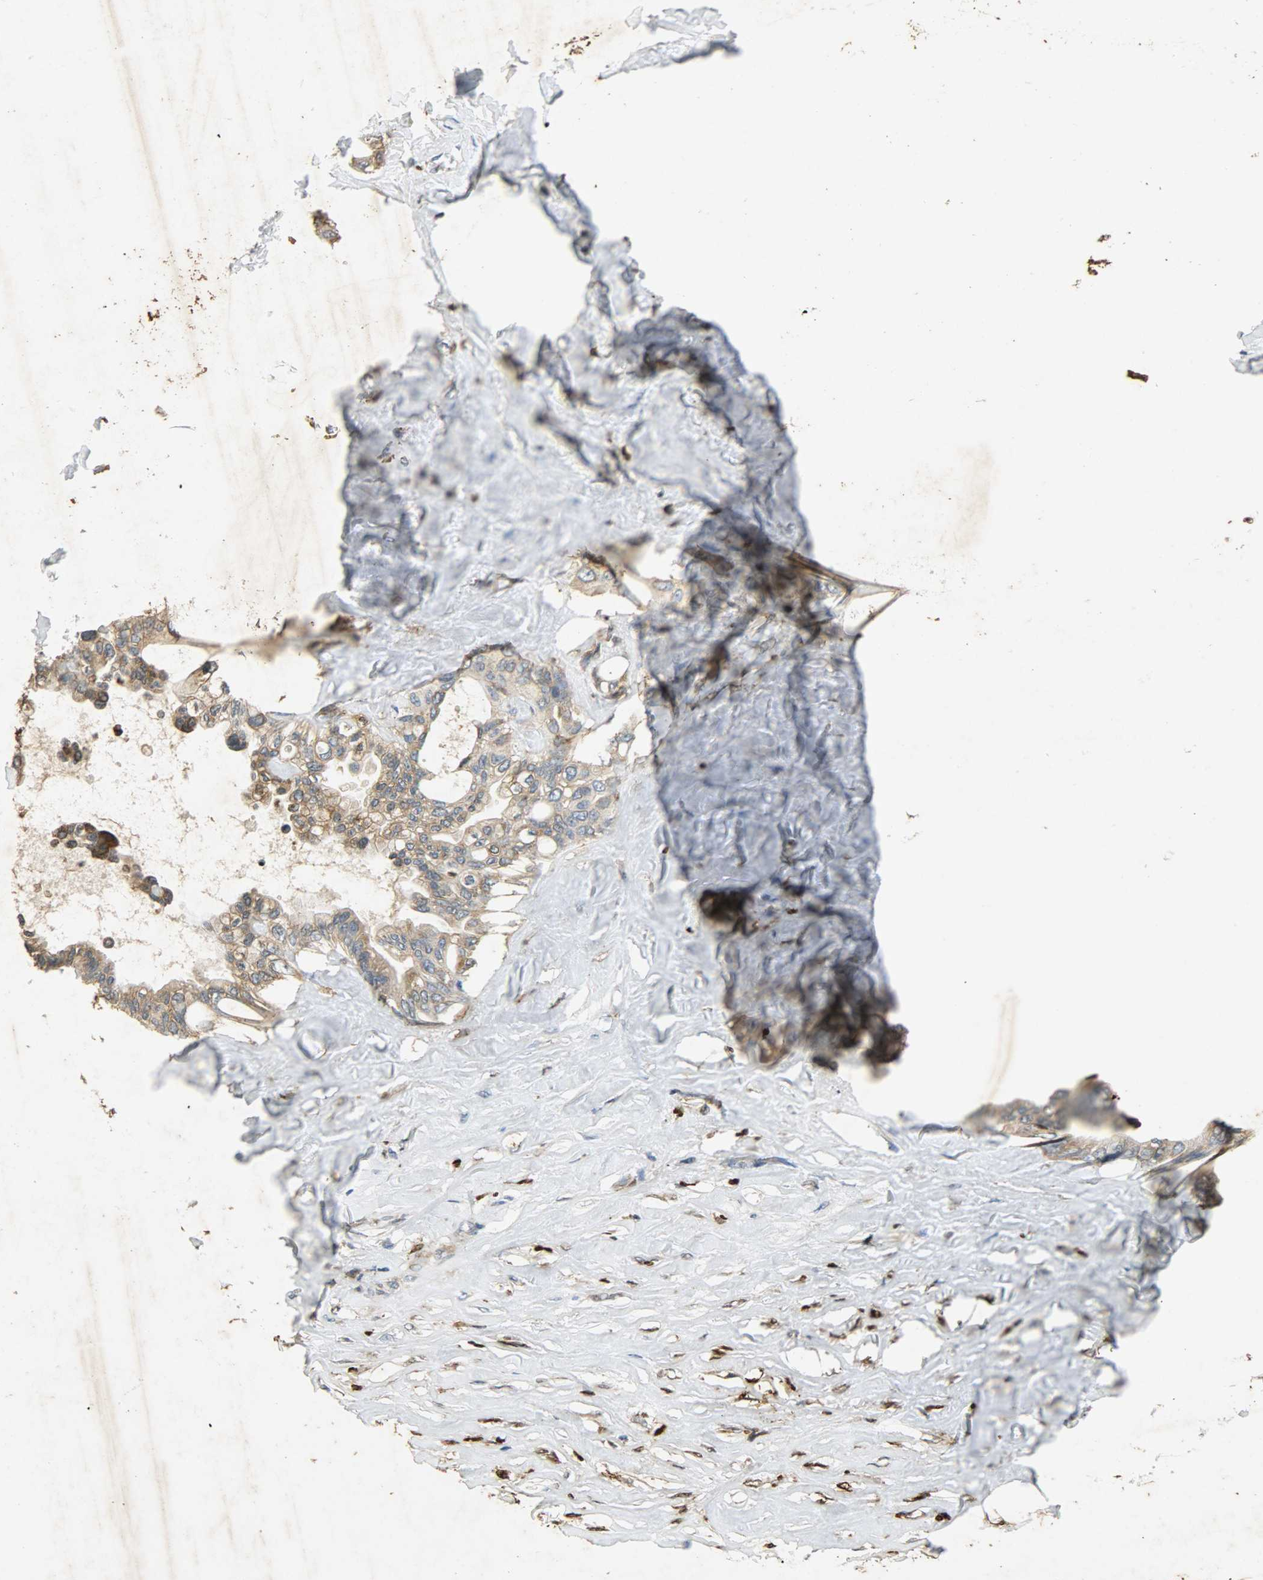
{"staining": {"intensity": "moderate", "quantity": ">75%", "location": "cytoplasmic/membranous"}, "tissue": "liver cancer", "cell_type": "Tumor cells", "image_type": "cancer", "snomed": [{"axis": "morphology", "description": "Cholangiocarcinoma"}, {"axis": "topography", "description": "Liver"}], "caption": "This image demonstrates IHC staining of human liver cancer (cholangiocarcinoma), with medium moderate cytoplasmic/membranous staining in about >75% of tumor cells.", "gene": "HSPA5", "patient": {"sex": "female", "age": 67}}